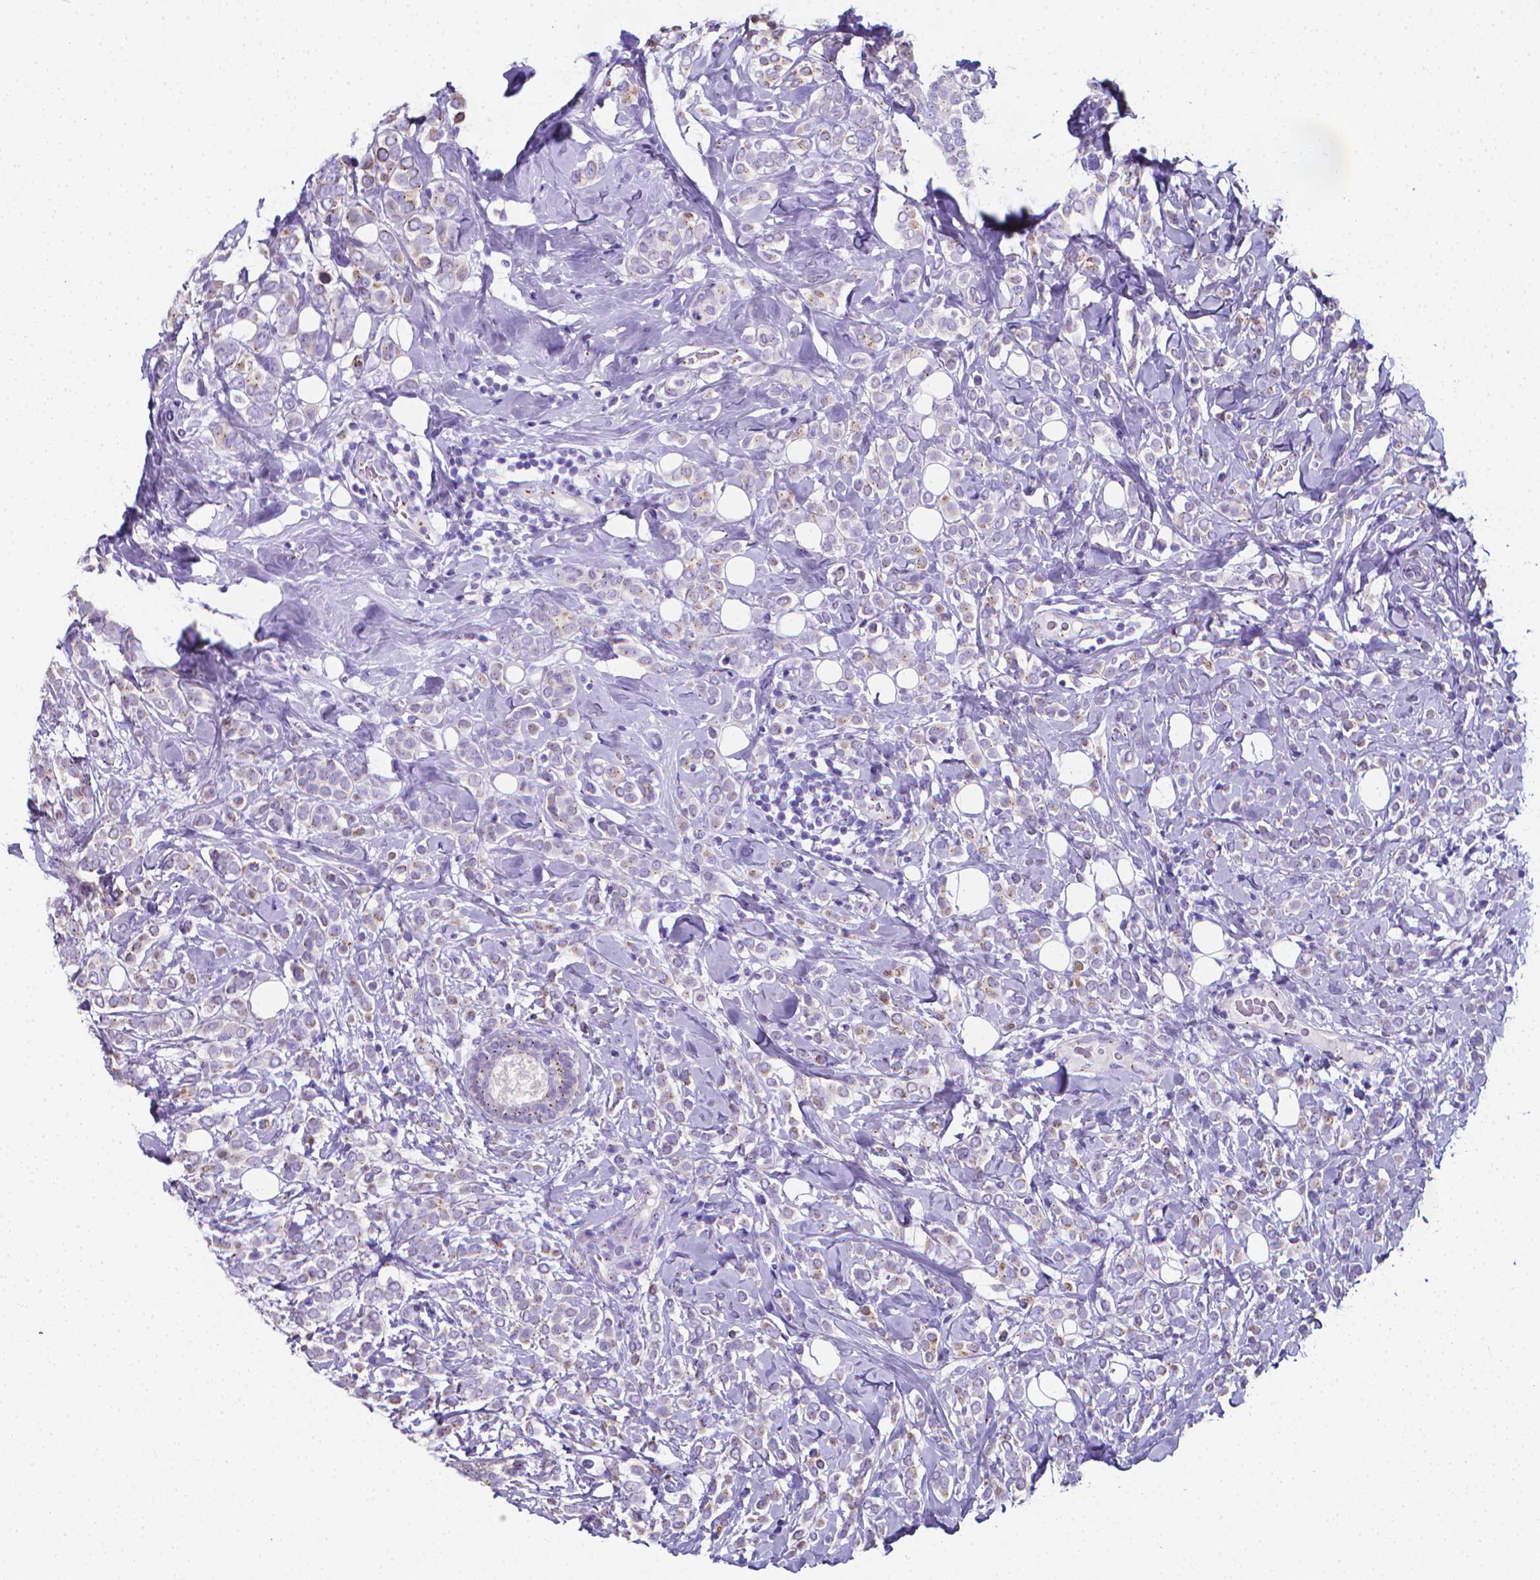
{"staining": {"intensity": "negative", "quantity": "none", "location": "none"}, "tissue": "breast cancer", "cell_type": "Tumor cells", "image_type": "cancer", "snomed": [{"axis": "morphology", "description": "Lobular carcinoma"}, {"axis": "topography", "description": "Breast"}], "caption": "A high-resolution micrograph shows immunohistochemistry (IHC) staining of breast cancer (lobular carcinoma), which demonstrates no significant staining in tumor cells. (DAB immunohistochemistry (IHC) with hematoxylin counter stain).", "gene": "LRRC73", "patient": {"sex": "female", "age": 49}}